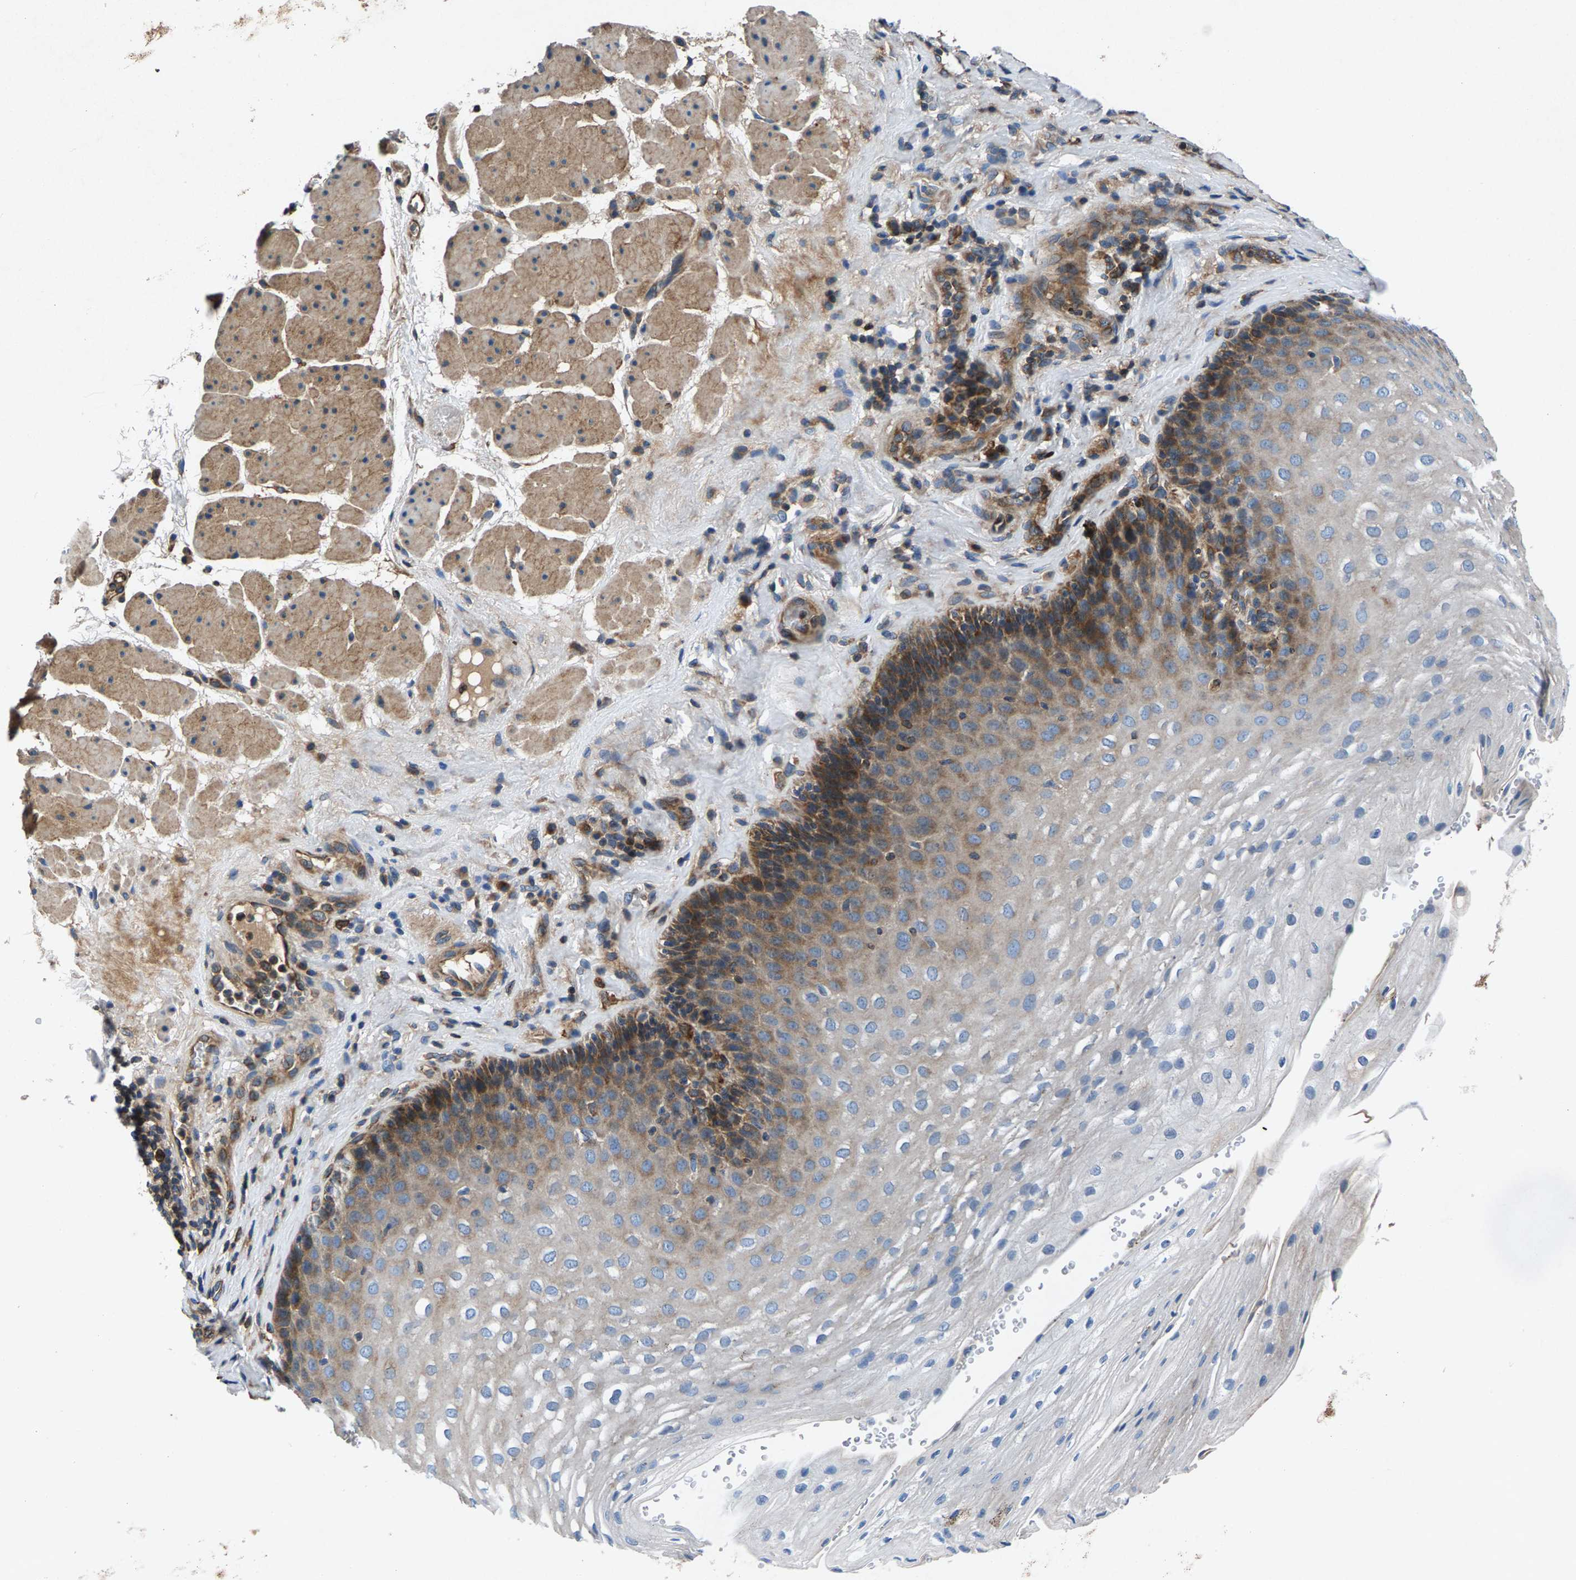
{"staining": {"intensity": "moderate", "quantity": "25%-75%", "location": "cytoplasmic/membranous"}, "tissue": "esophagus", "cell_type": "Squamous epithelial cells", "image_type": "normal", "snomed": [{"axis": "morphology", "description": "Normal tissue, NOS"}, {"axis": "topography", "description": "Esophagus"}], "caption": "Immunohistochemical staining of normal esophagus shows medium levels of moderate cytoplasmic/membranous staining in about 25%-75% of squamous epithelial cells. The protein of interest is shown in brown color, while the nuclei are stained blue.", "gene": "LPCAT1", "patient": {"sex": "female", "age": 66}}